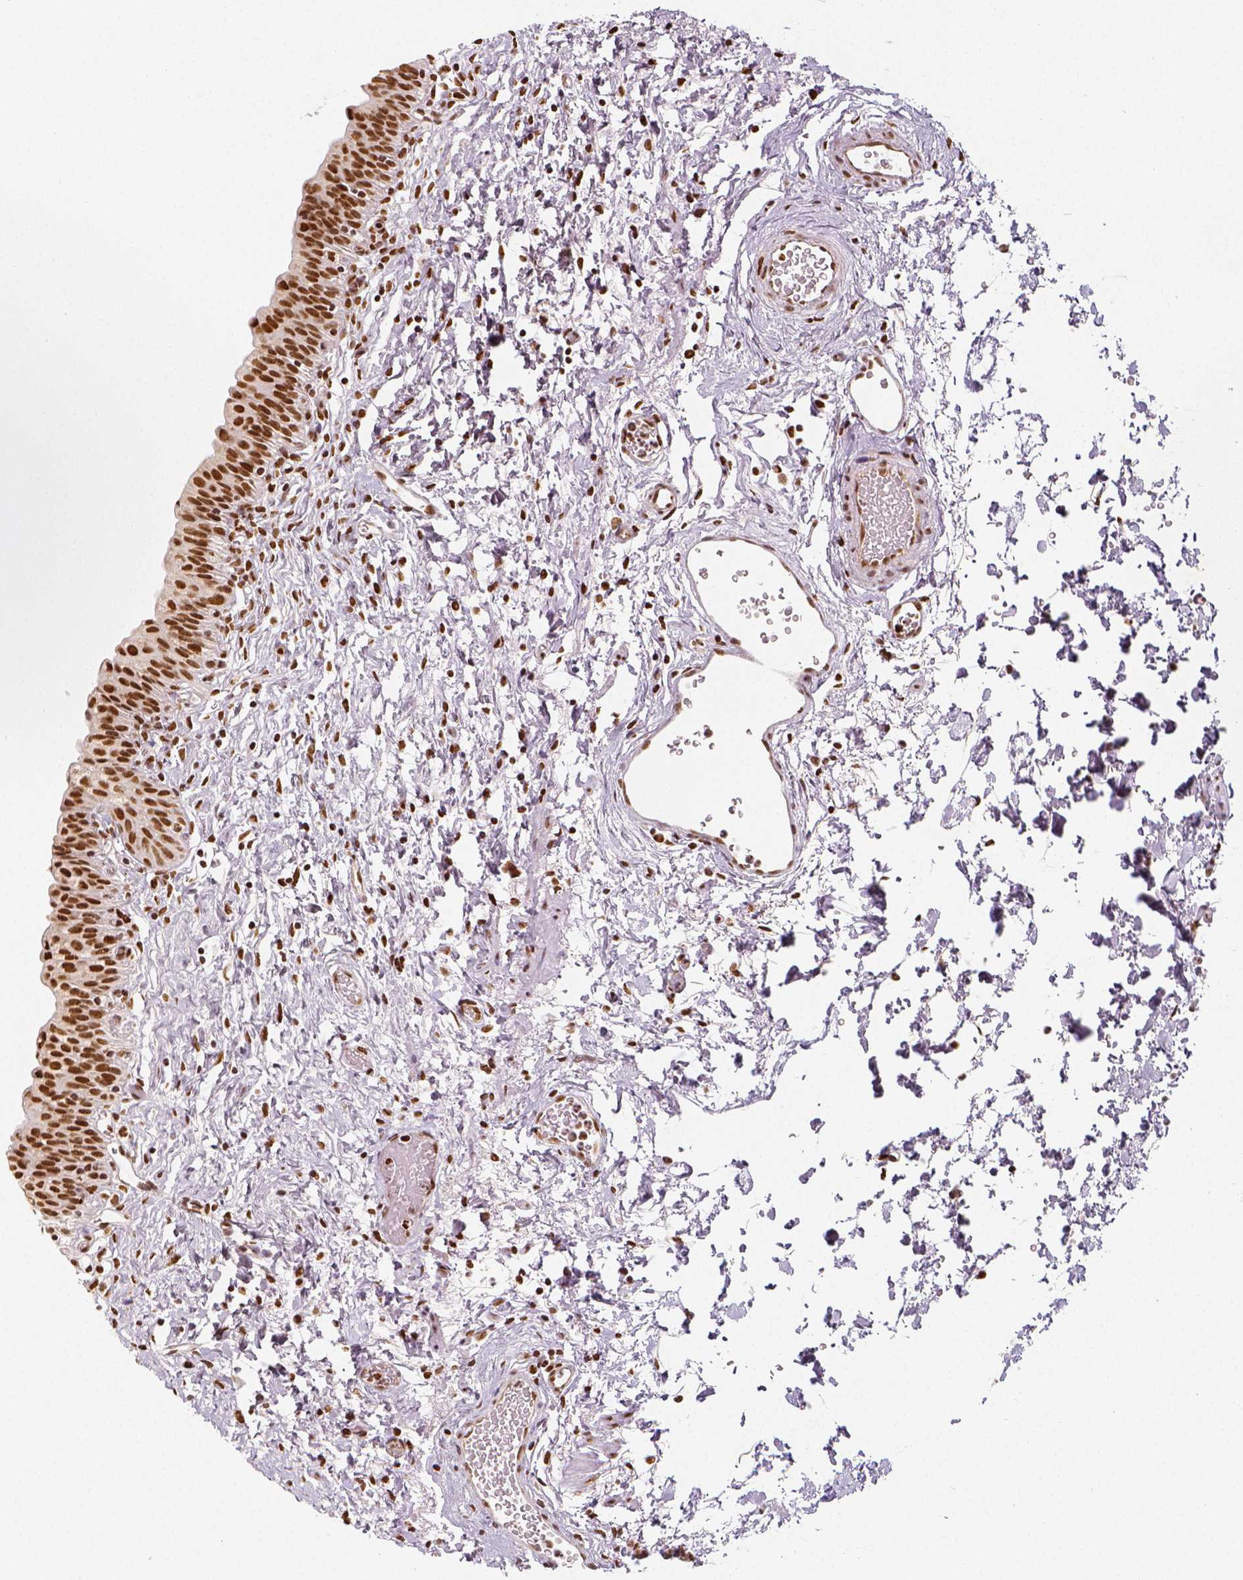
{"staining": {"intensity": "strong", "quantity": ">75%", "location": "nuclear"}, "tissue": "urinary bladder", "cell_type": "Urothelial cells", "image_type": "normal", "snomed": [{"axis": "morphology", "description": "Normal tissue, NOS"}, {"axis": "topography", "description": "Urinary bladder"}], "caption": "High-magnification brightfield microscopy of normal urinary bladder stained with DAB (brown) and counterstained with hematoxylin (blue). urothelial cells exhibit strong nuclear expression is seen in about>75% of cells.", "gene": "KDM5B", "patient": {"sex": "male", "age": 56}}